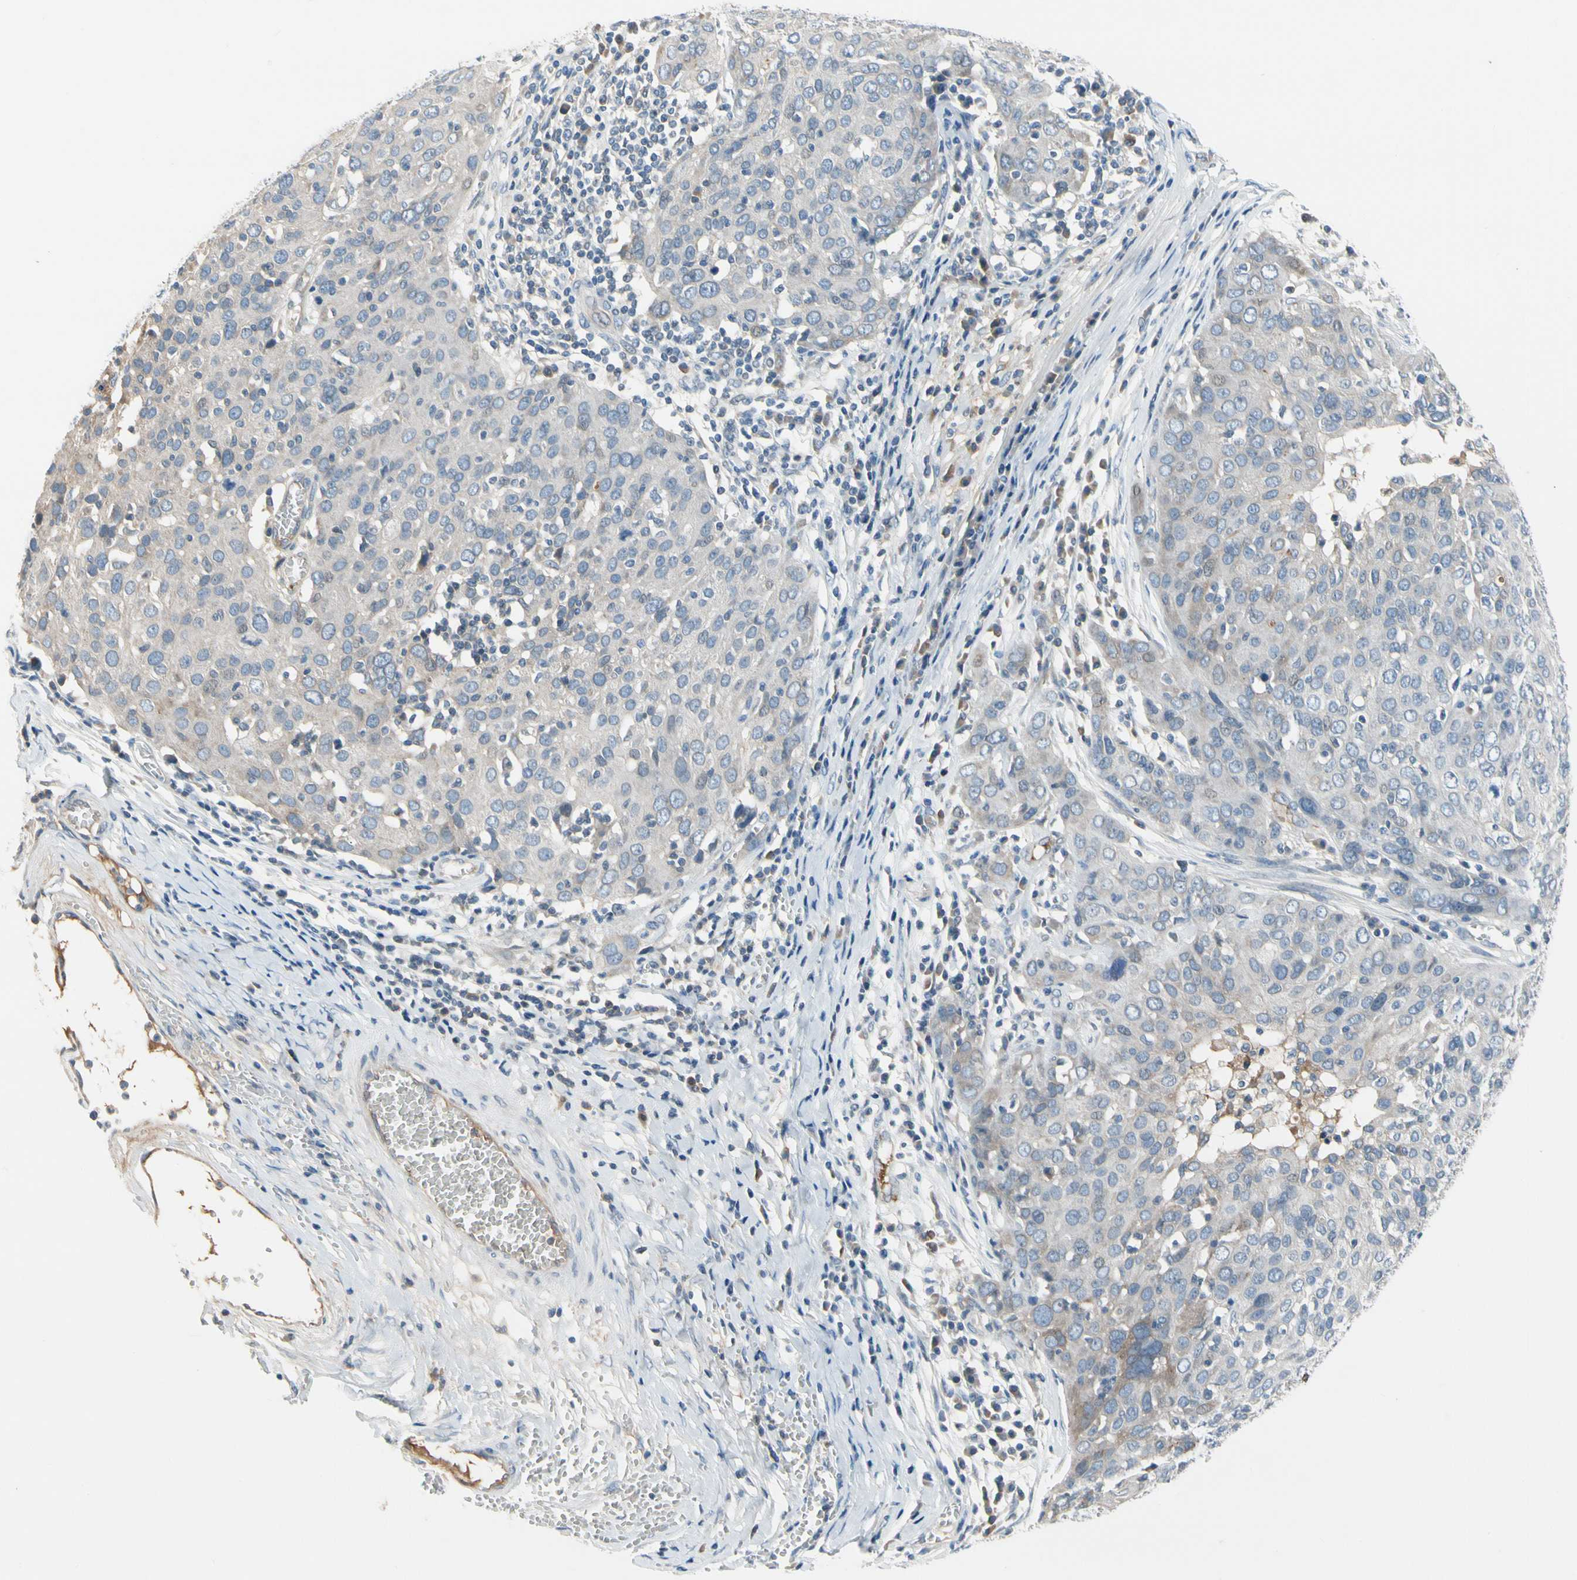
{"staining": {"intensity": "negative", "quantity": "none", "location": "none"}, "tissue": "ovarian cancer", "cell_type": "Tumor cells", "image_type": "cancer", "snomed": [{"axis": "morphology", "description": "Carcinoma, endometroid"}, {"axis": "topography", "description": "Ovary"}], "caption": "A micrograph of human ovarian cancer (endometroid carcinoma) is negative for staining in tumor cells.", "gene": "CNDP1", "patient": {"sex": "female", "age": 50}}